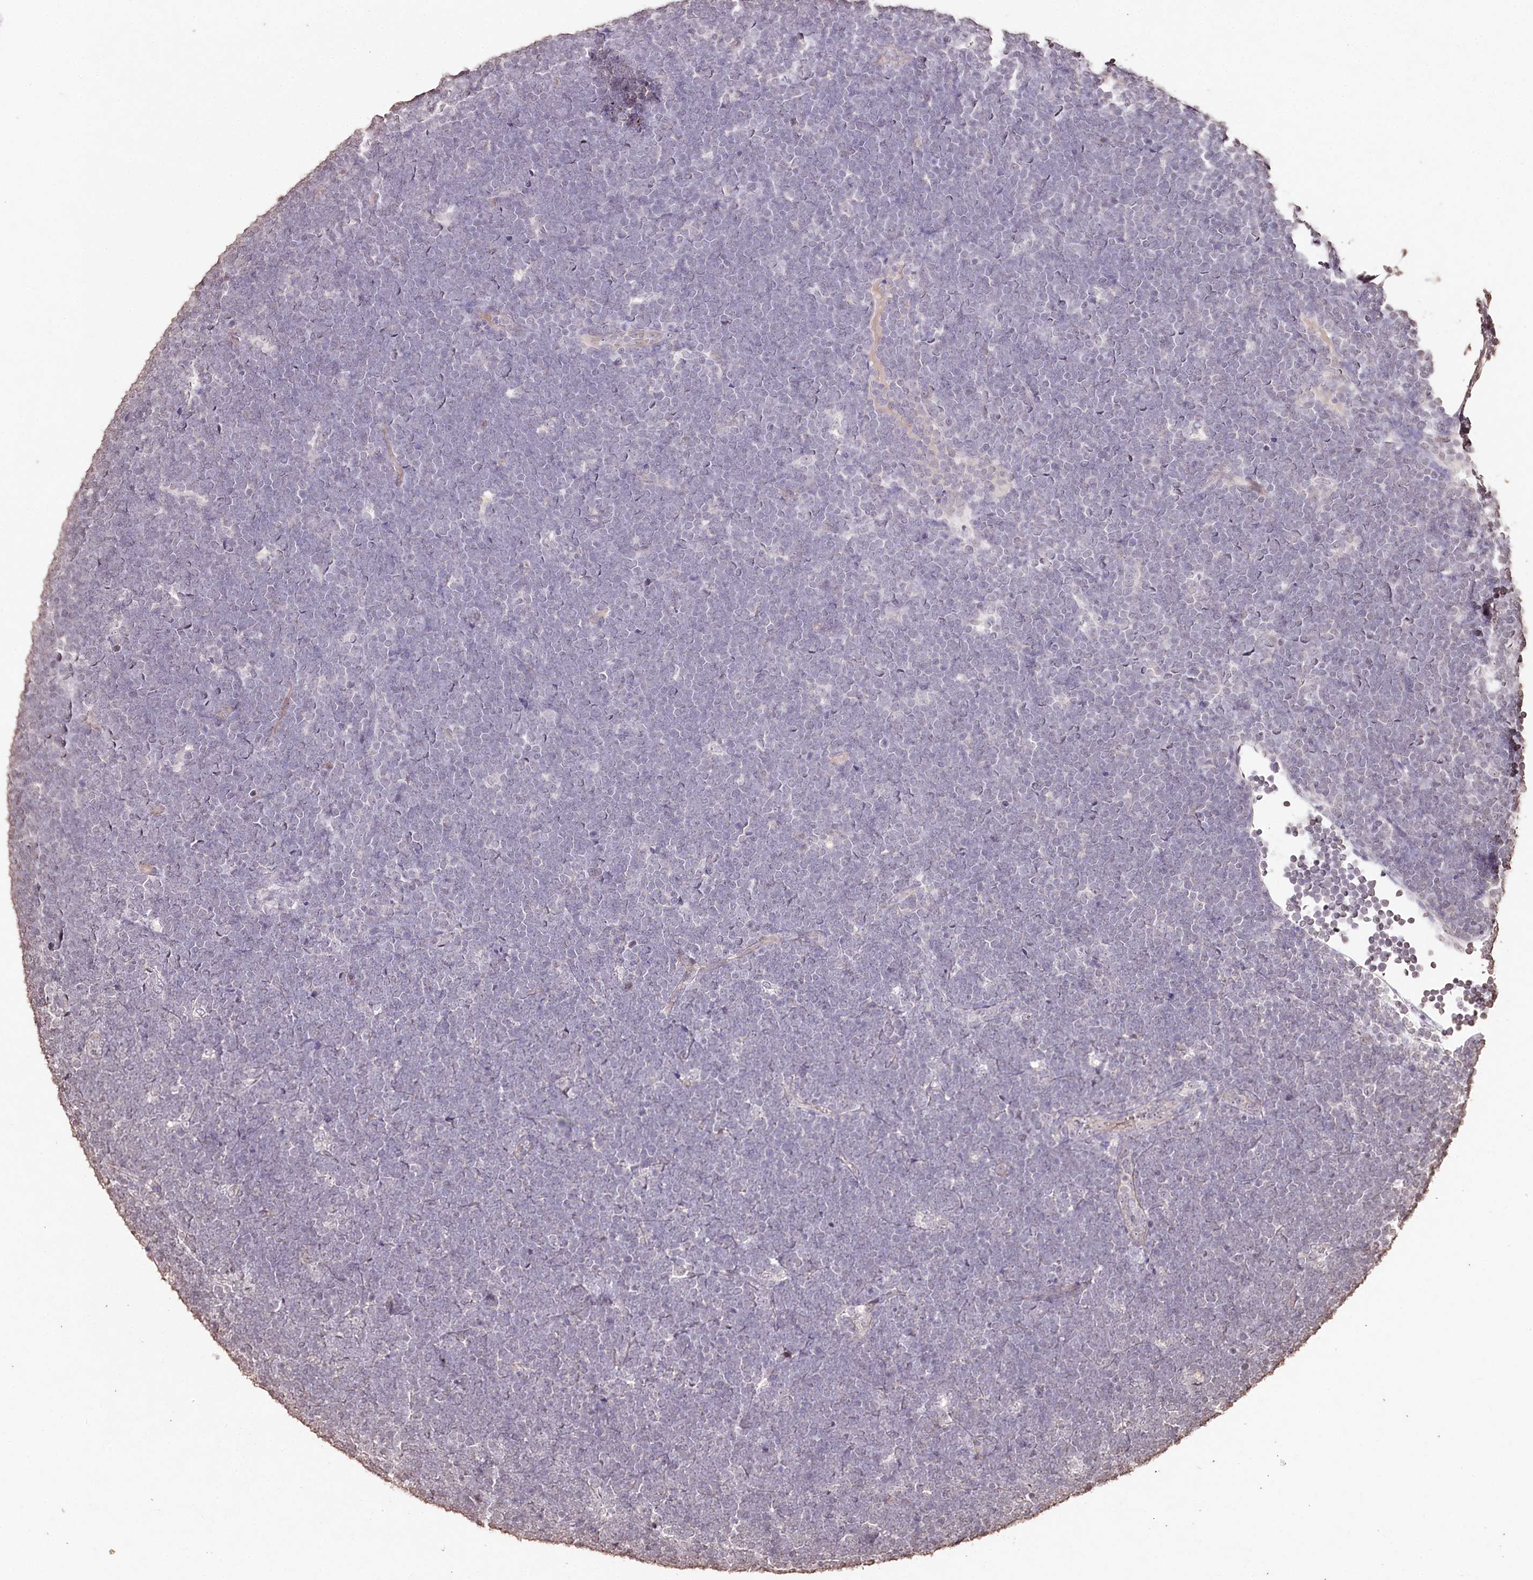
{"staining": {"intensity": "negative", "quantity": "none", "location": "none"}, "tissue": "lymphoma", "cell_type": "Tumor cells", "image_type": "cancer", "snomed": [{"axis": "morphology", "description": "Malignant lymphoma, non-Hodgkin's type, High grade"}, {"axis": "topography", "description": "Lymph node"}], "caption": "Immunohistochemistry (IHC) histopathology image of human malignant lymphoma, non-Hodgkin's type (high-grade) stained for a protein (brown), which displays no staining in tumor cells.", "gene": "DMXL1", "patient": {"sex": "male", "age": 13}}